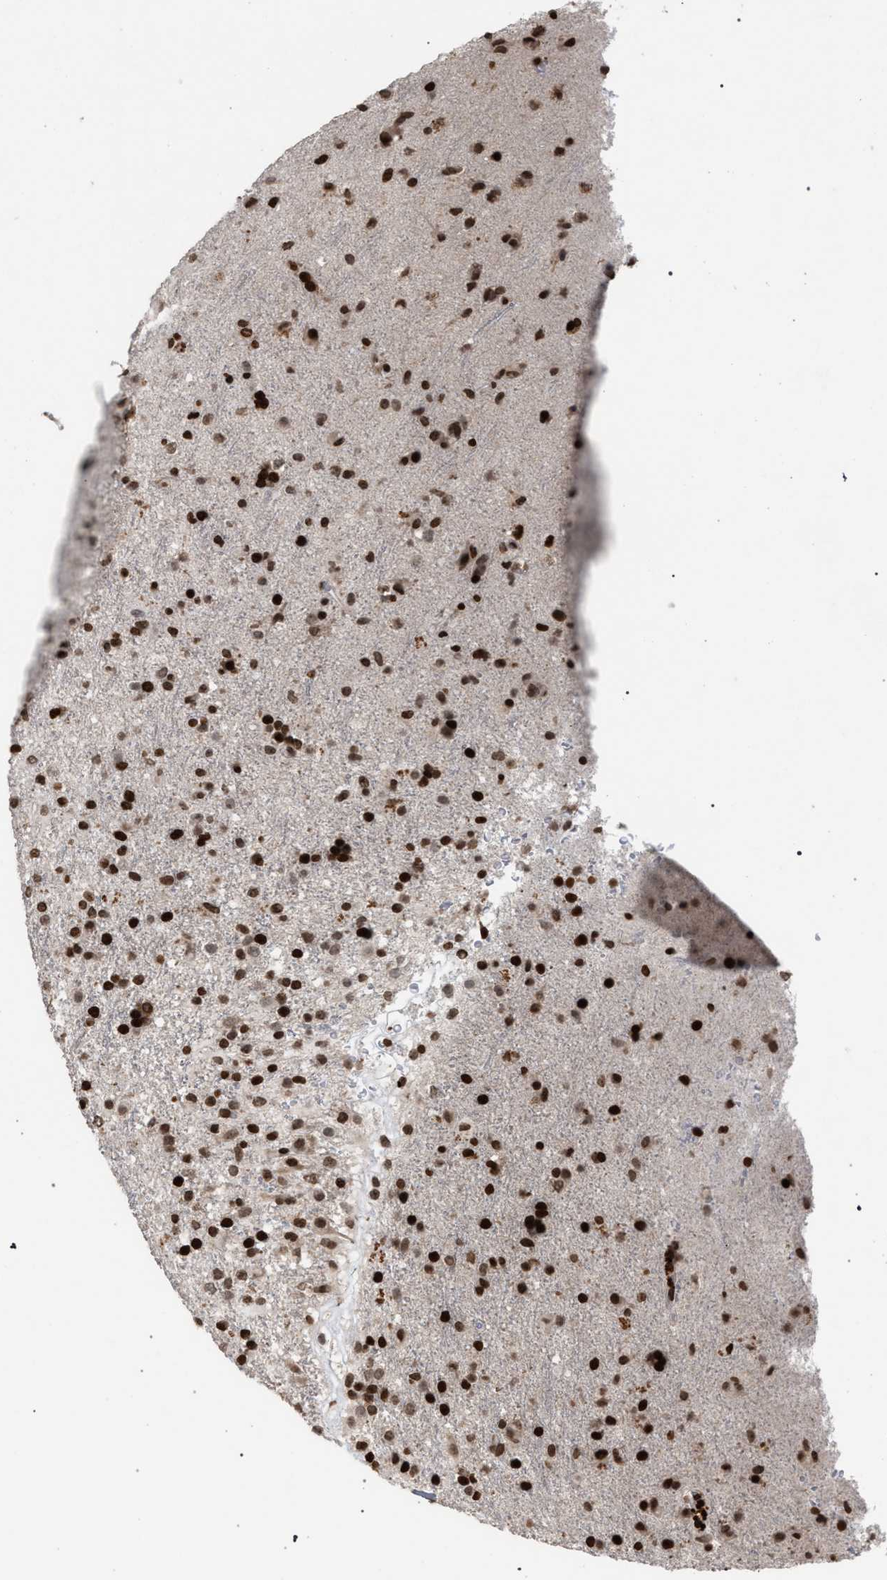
{"staining": {"intensity": "strong", "quantity": ">75%", "location": "nuclear"}, "tissue": "glioma", "cell_type": "Tumor cells", "image_type": "cancer", "snomed": [{"axis": "morphology", "description": "Glioma, malignant, Low grade"}, {"axis": "topography", "description": "Brain"}], "caption": "A high-resolution histopathology image shows immunohistochemistry (IHC) staining of glioma, which exhibits strong nuclear positivity in approximately >75% of tumor cells.", "gene": "FOXD3", "patient": {"sex": "male", "age": 65}}